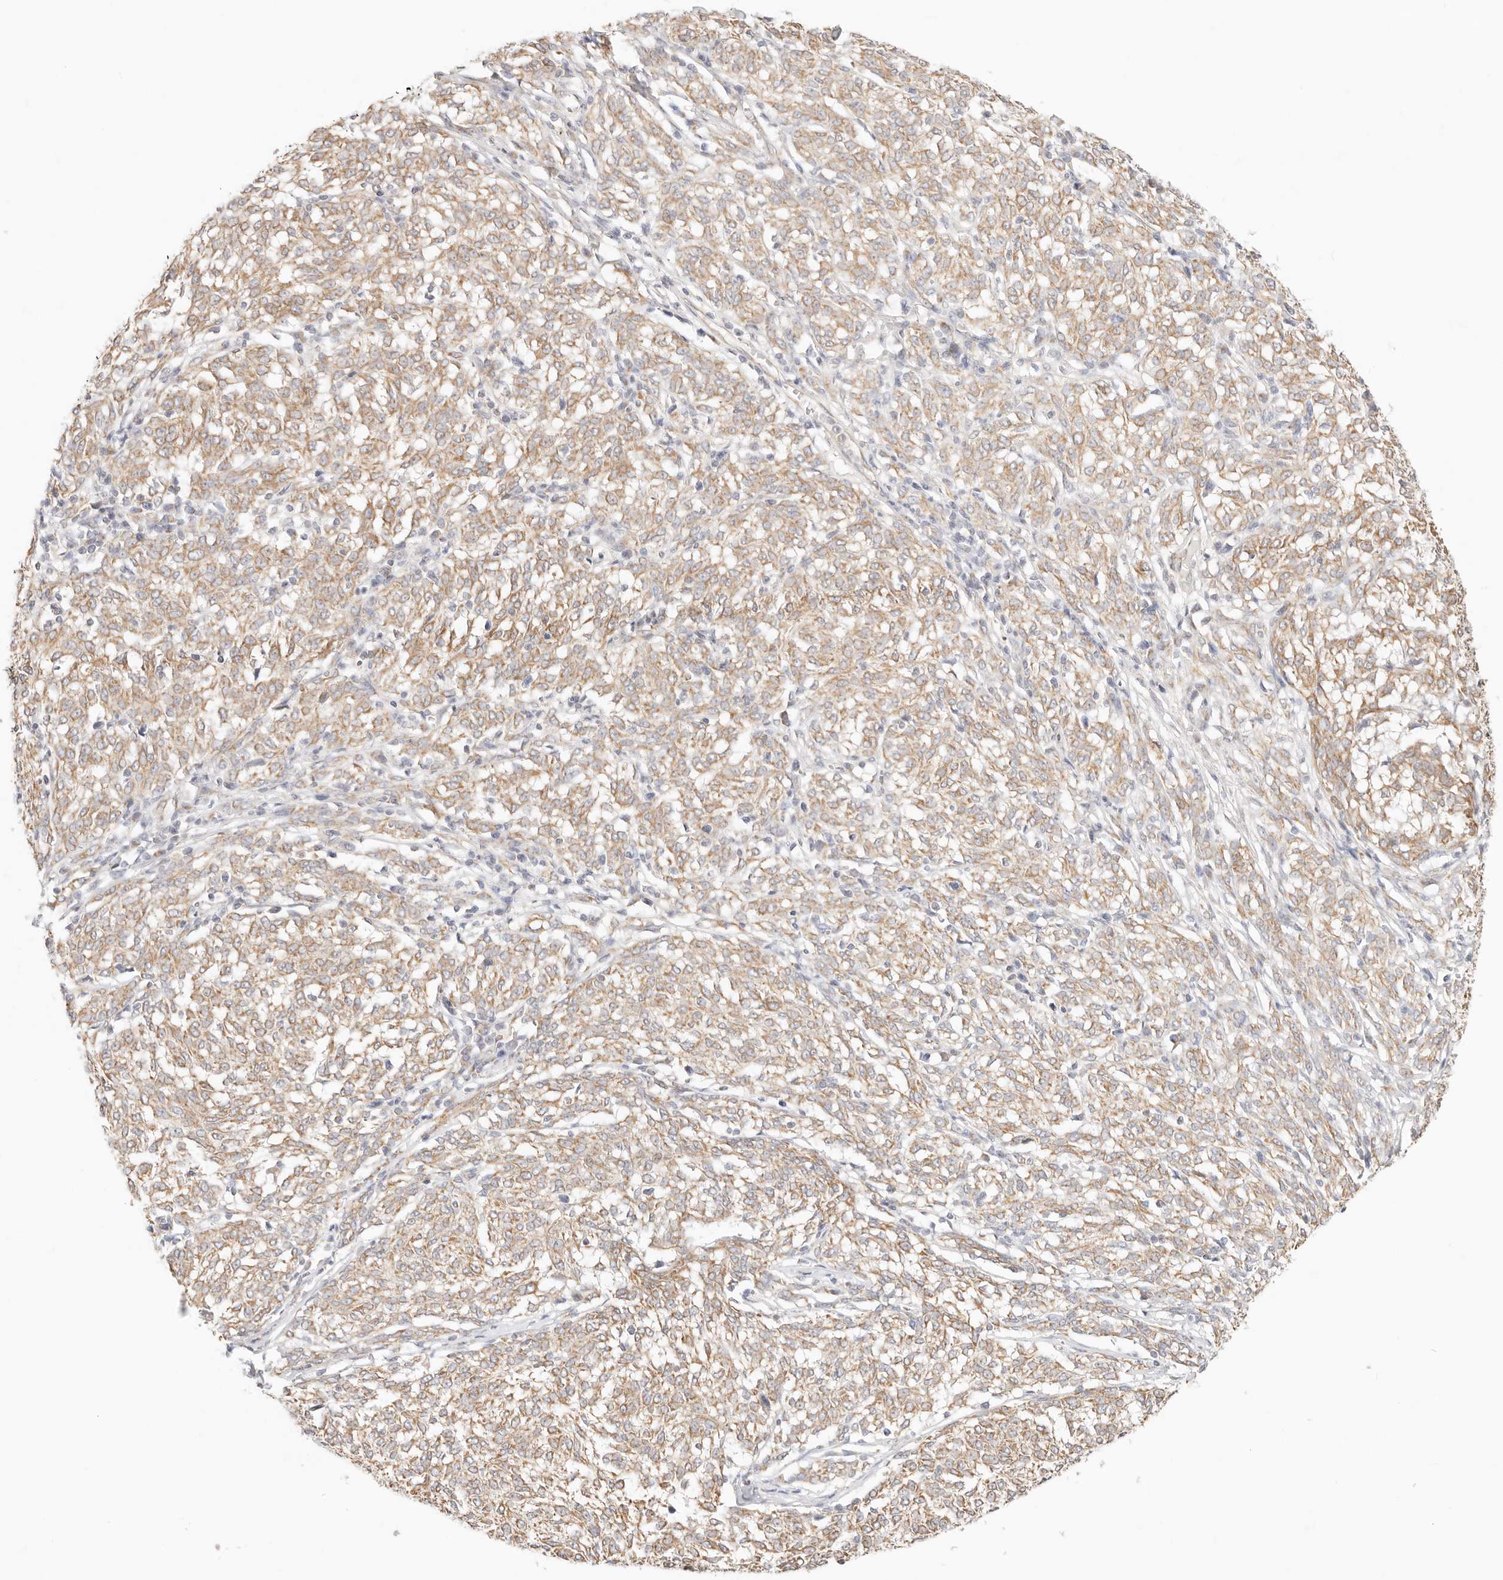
{"staining": {"intensity": "moderate", "quantity": ">75%", "location": "cytoplasmic/membranous"}, "tissue": "melanoma", "cell_type": "Tumor cells", "image_type": "cancer", "snomed": [{"axis": "morphology", "description": "Malignant melanoma, NOS"}, {"axis": "topography", "description": "Skin"}], "caption": "This is a histology image of immunohistochemistry staining of melanoma, which shows moderate positivity in the cytoplasmic/membranous of tumor cells.", "gene": "ZC3H11A", "patient": {"sex": "female", "age": 72}}